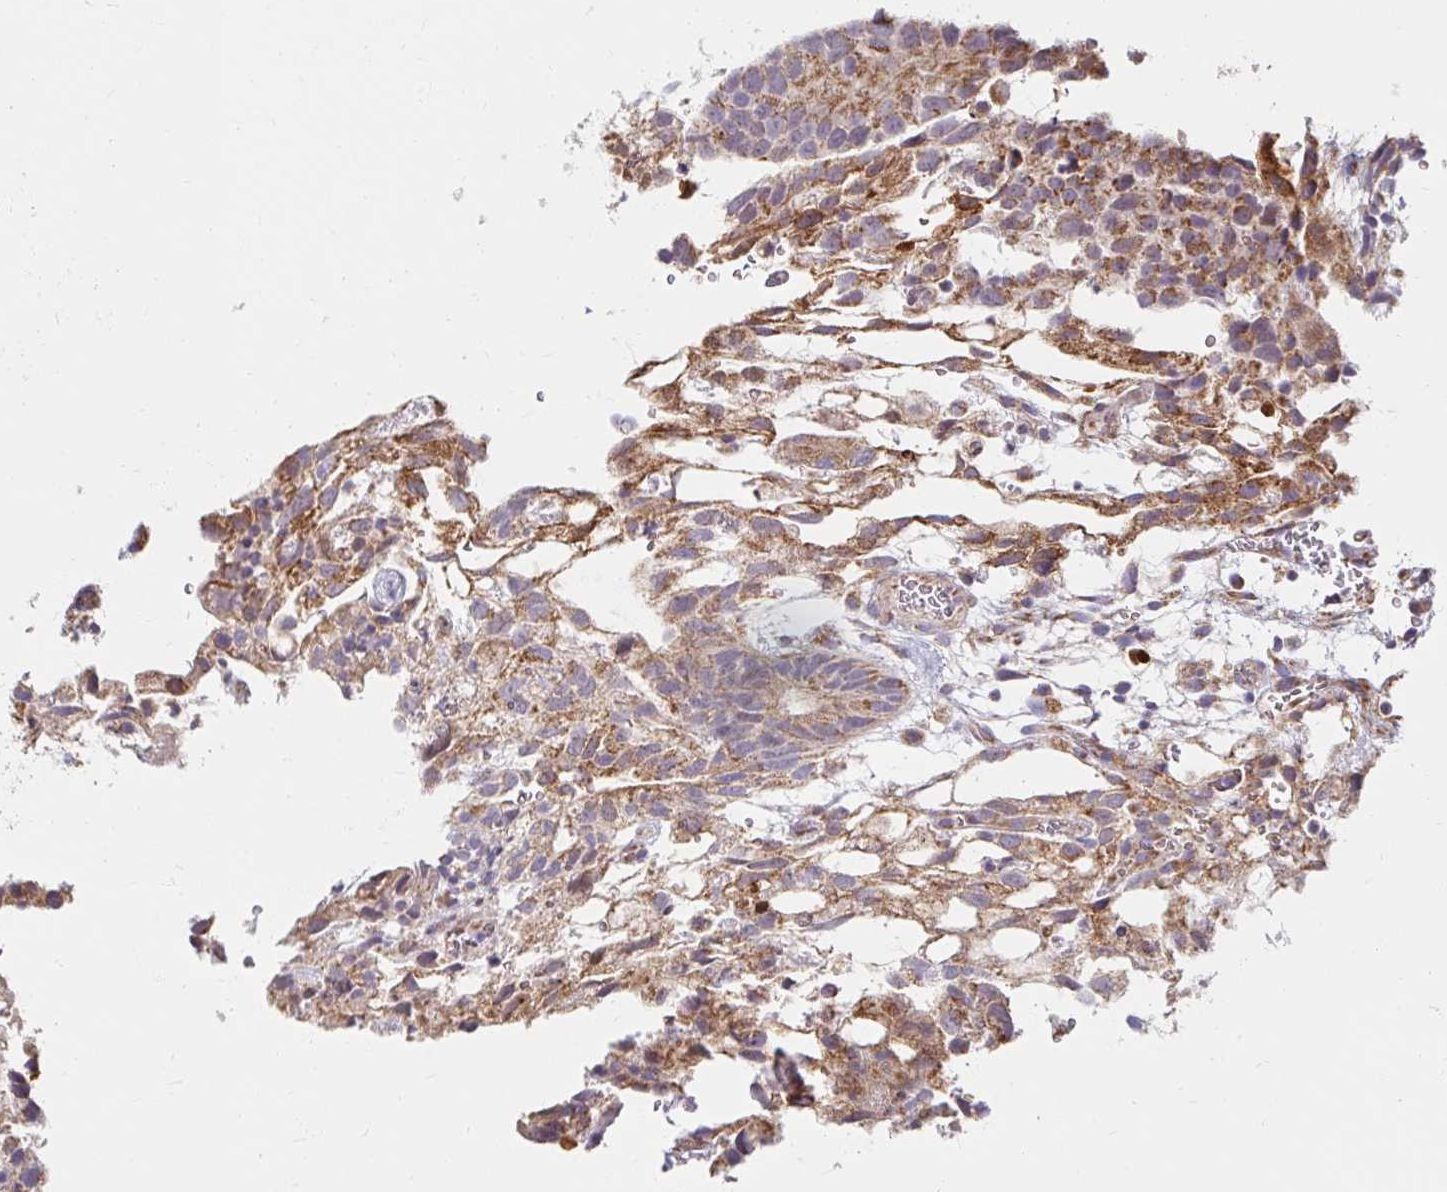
{"staining": {"intensity": "moderate", "quantity": ">75%", "location": "cytoplasmic/membranous"}, "tissue": "testis cancer", "cell_type": "Tumor cells", "image_type": "cancer", "snomed": [{"axis": "morphology", "description": "Carcinoma, Embryonal, NOS"}, {"axis": "topography", "description": "Testis"}], "caption": "Tumor cells display medium levels of moderate cytoplasmic/membranous staining in about >75% of cells in human testis cancer (embryonal carcinoma).", "gene": "SKP2", "patient": {"sex": "male", "age": 32}}